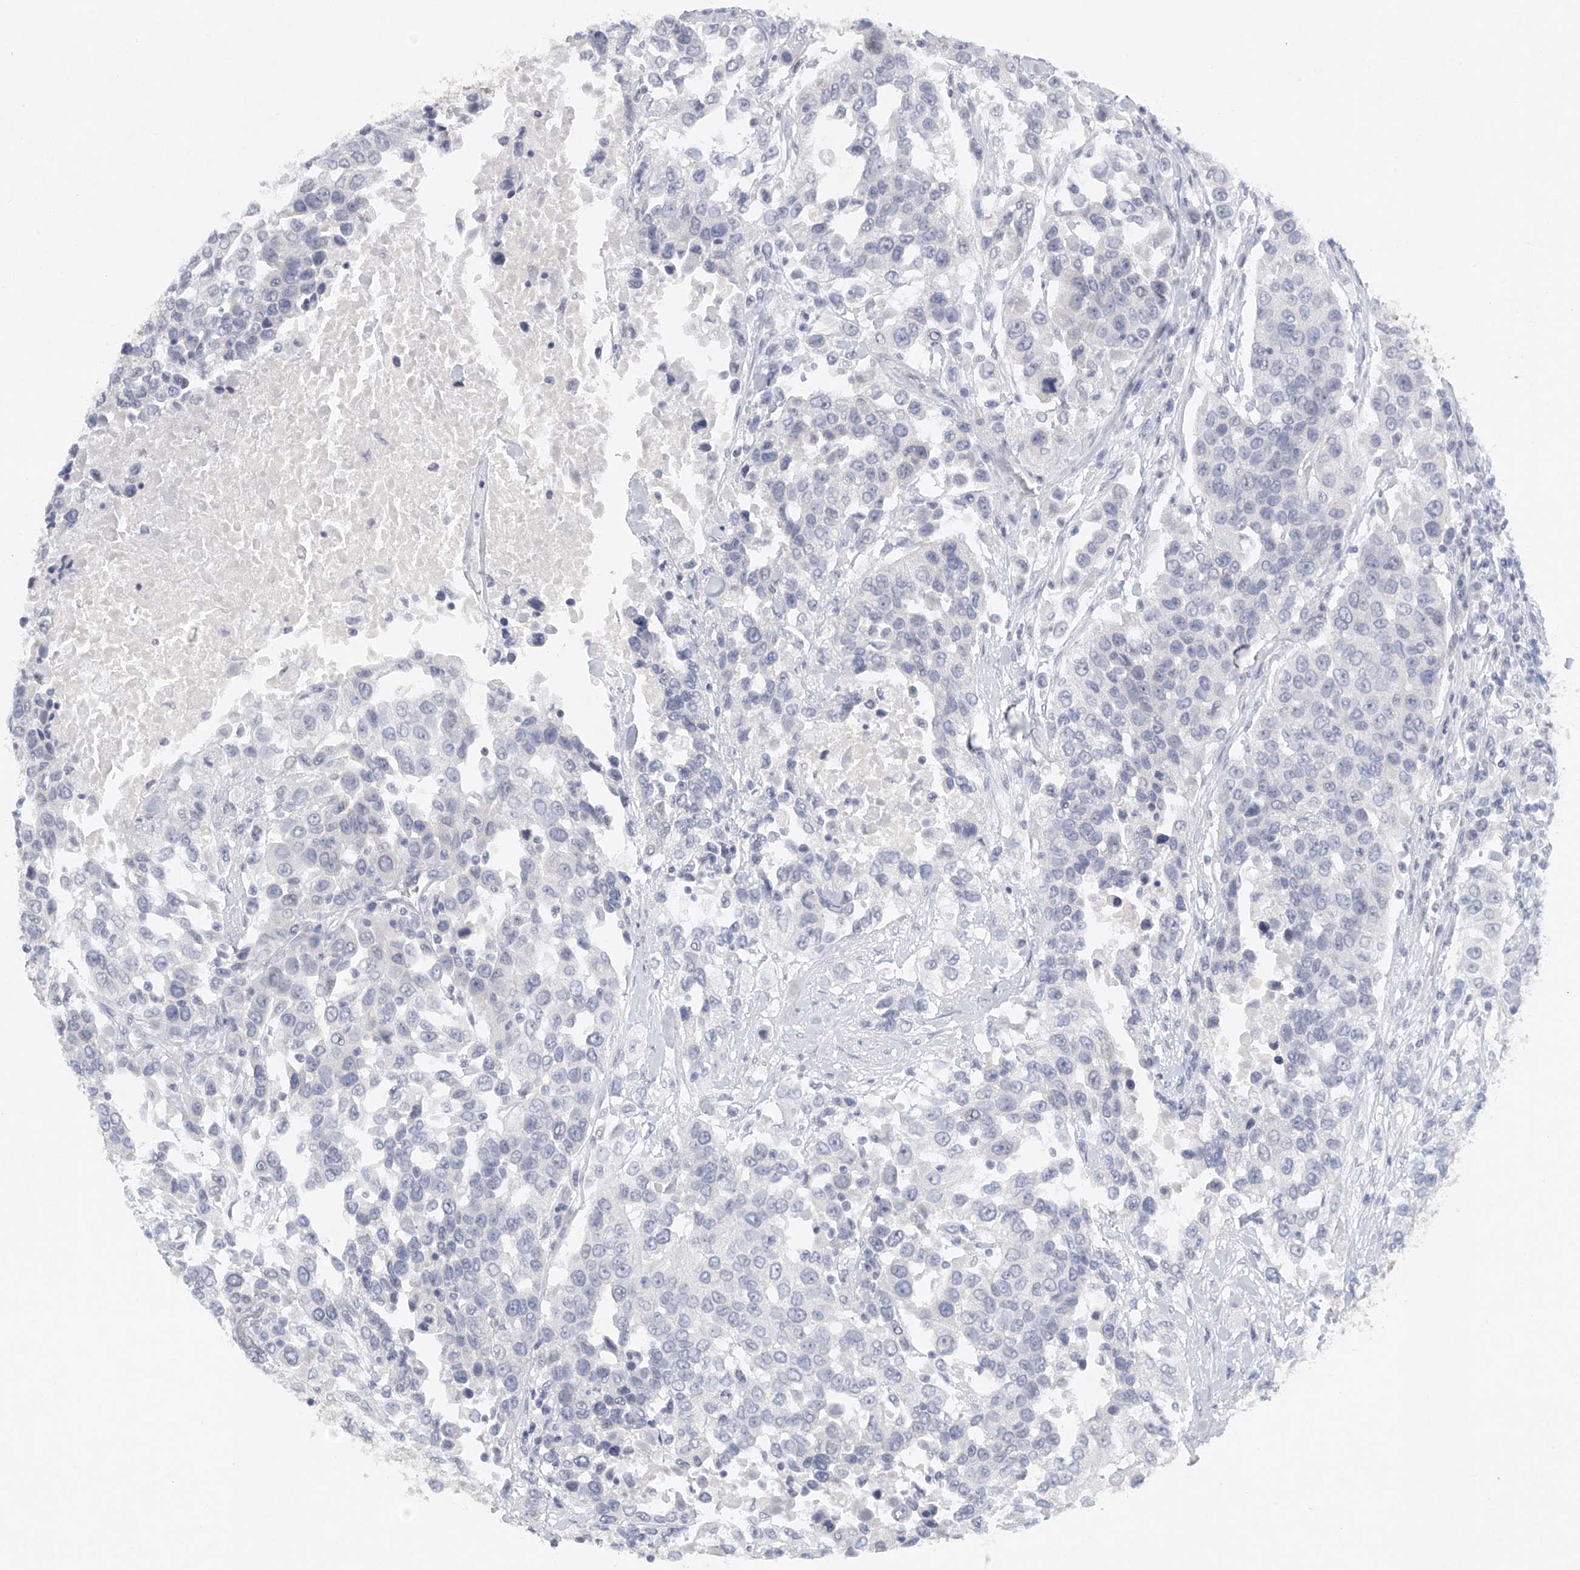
{"staining": {"intensity": "negative", "quantity": "none", "location": "none"}, "tissue": "urothelial cancer", "cell_type": "Tumor cells", "image_type": "cancer", "snomed": [{"axis": "morphology", "description": "Urothelial carcinoma, High grade"}, {"axis": "topography", "description": "Urinary bladder"}], "caption": "This is an immunohistochemistry (IHC) photomicrograph of human urothelial carcinoma (high-grade). There is no positivity in tumor cells.", "gene": "FAT2", "patient": {"sex": "female", "age": 80}}